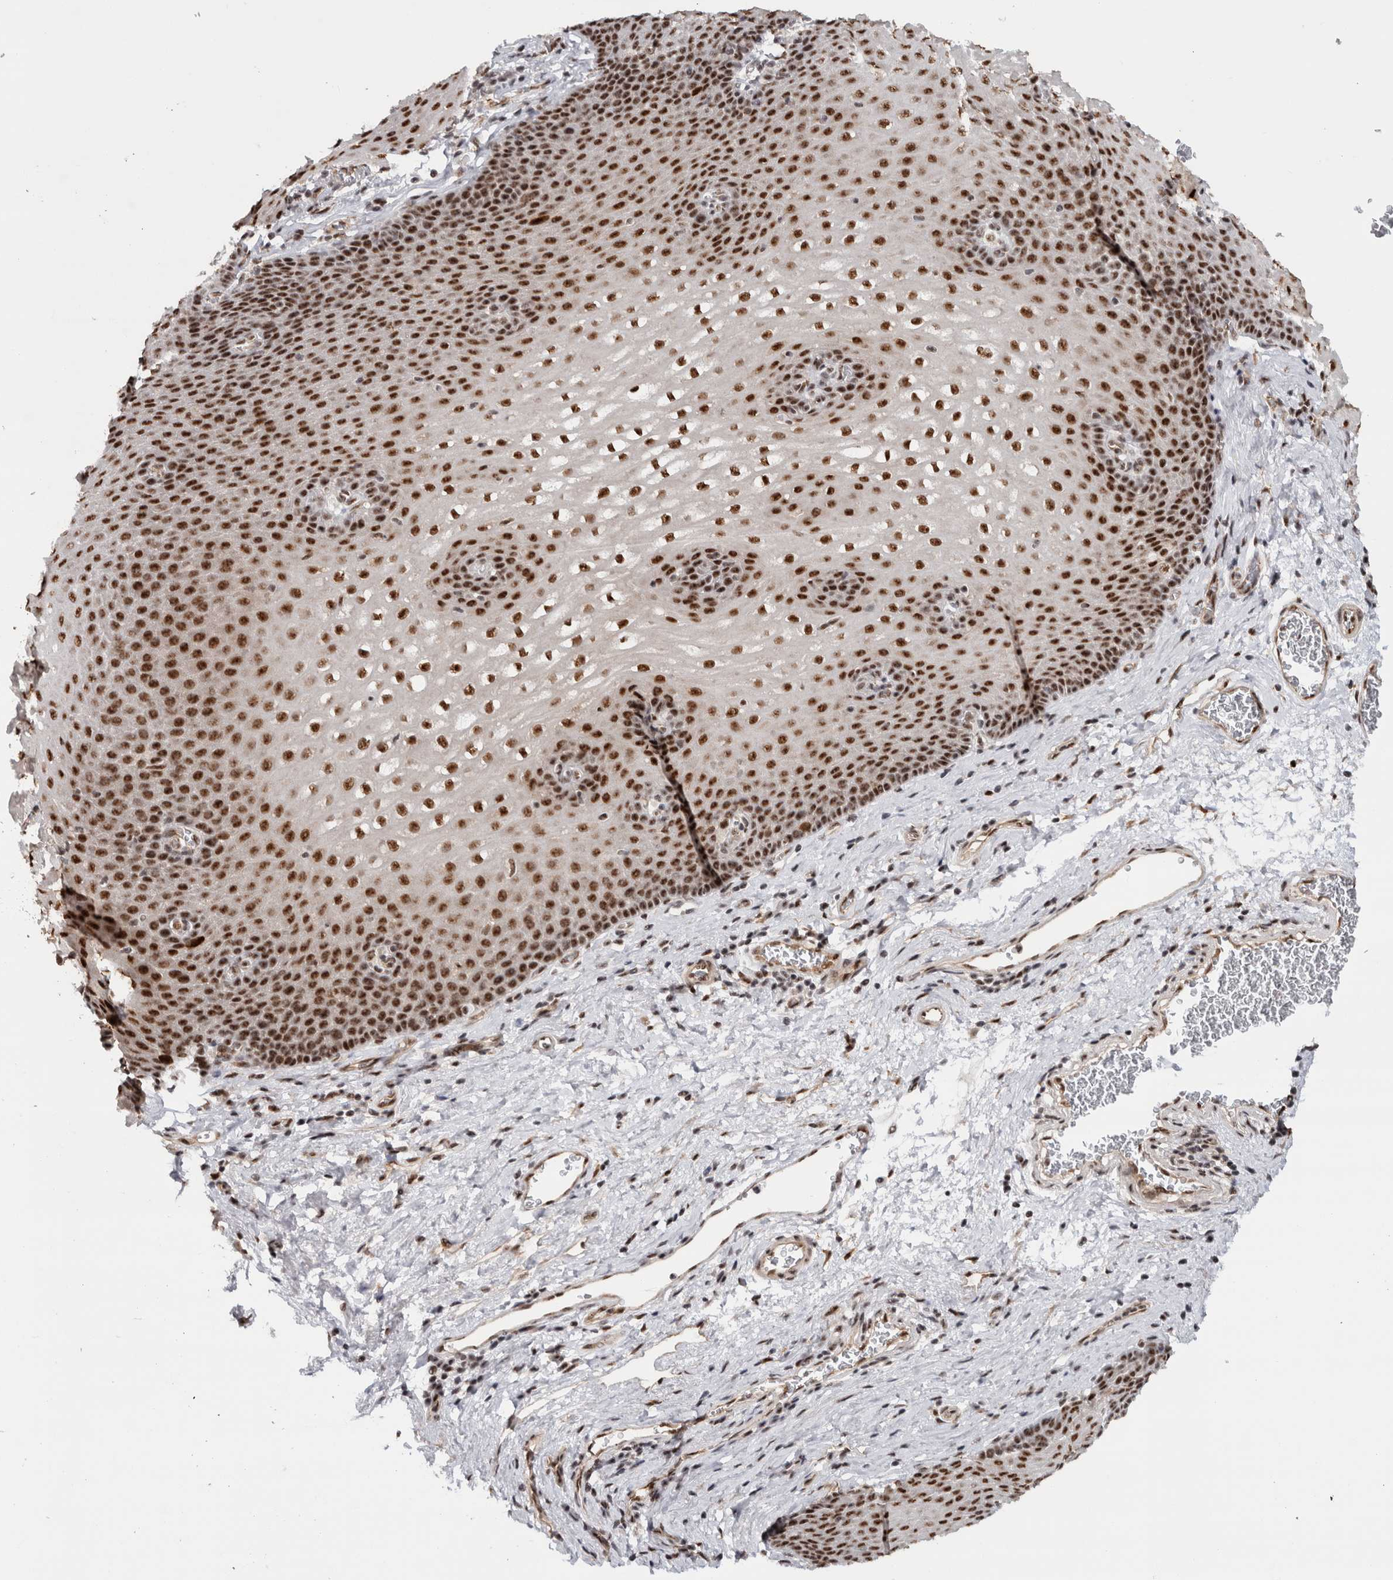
{"staining": {"intensity": "strong", "quantity": ">75%", "location": "nuclear"}, "tissue": "esophagus", "cell_type": "Squamous epithelial cells", "image_type": "normal", "snomed": [{"axis": "morphology", "description": "Normal tissue, NOS"}, {"axis": "topography", "description": "Esophagus"}], "caption": "Immunohistochemical staining of normal esophagus demonstrates >75% levels of strong nuclear protein positivity in about >75% of squamous epithelial cells. The protein is shown in brown color, while the nuclei are stained blue.", "gene": "MKNK1", "patient": {"sex": "male", "age": 48}}